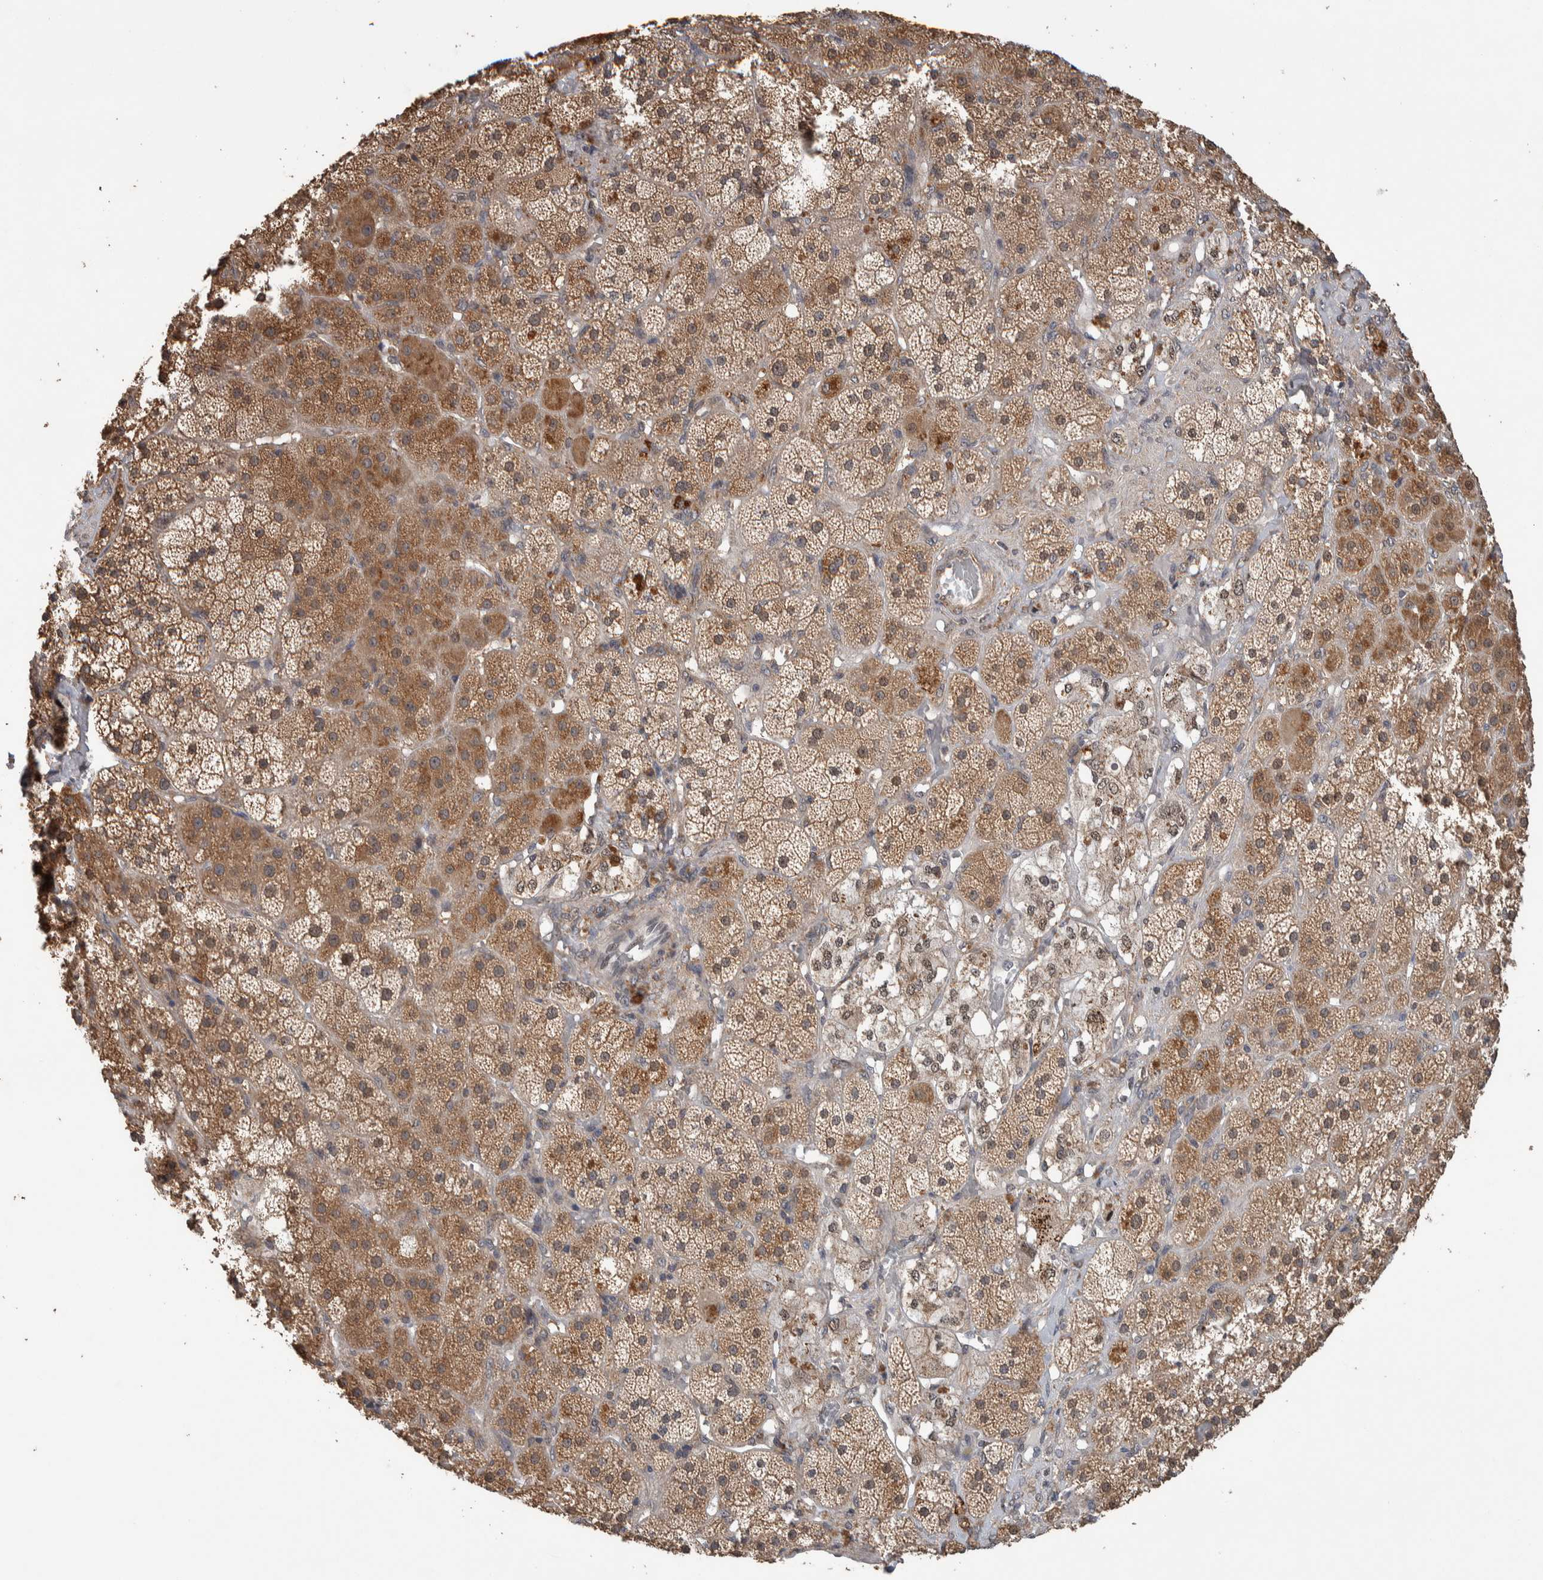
{"staining": {"intensity": "moderate", "quantity": ">75%", "location": "cytoplasmic/membranous,nuclear"}, "tissue": "adrenal gland", "cell_type": "Glandular cells", "image_type": "normal", "snomed": [{"axis": "morphology", "description": "Normal tissue, NOS"}, {"axis": "topography", "description": "Adrenal gland"}], "caption": "IHC histopathology image of benign adrenal gland: adrenal gland stained using IHC displays medium levels of moderate protein expression localized specifically in the cytoplasmic/membranous,nuclear of glandular cells, appearing as a cytoplasmic/membranous,nuclear brown color.", "gene": "DVL2", "patient": {"sex": "male", "age": 57}}